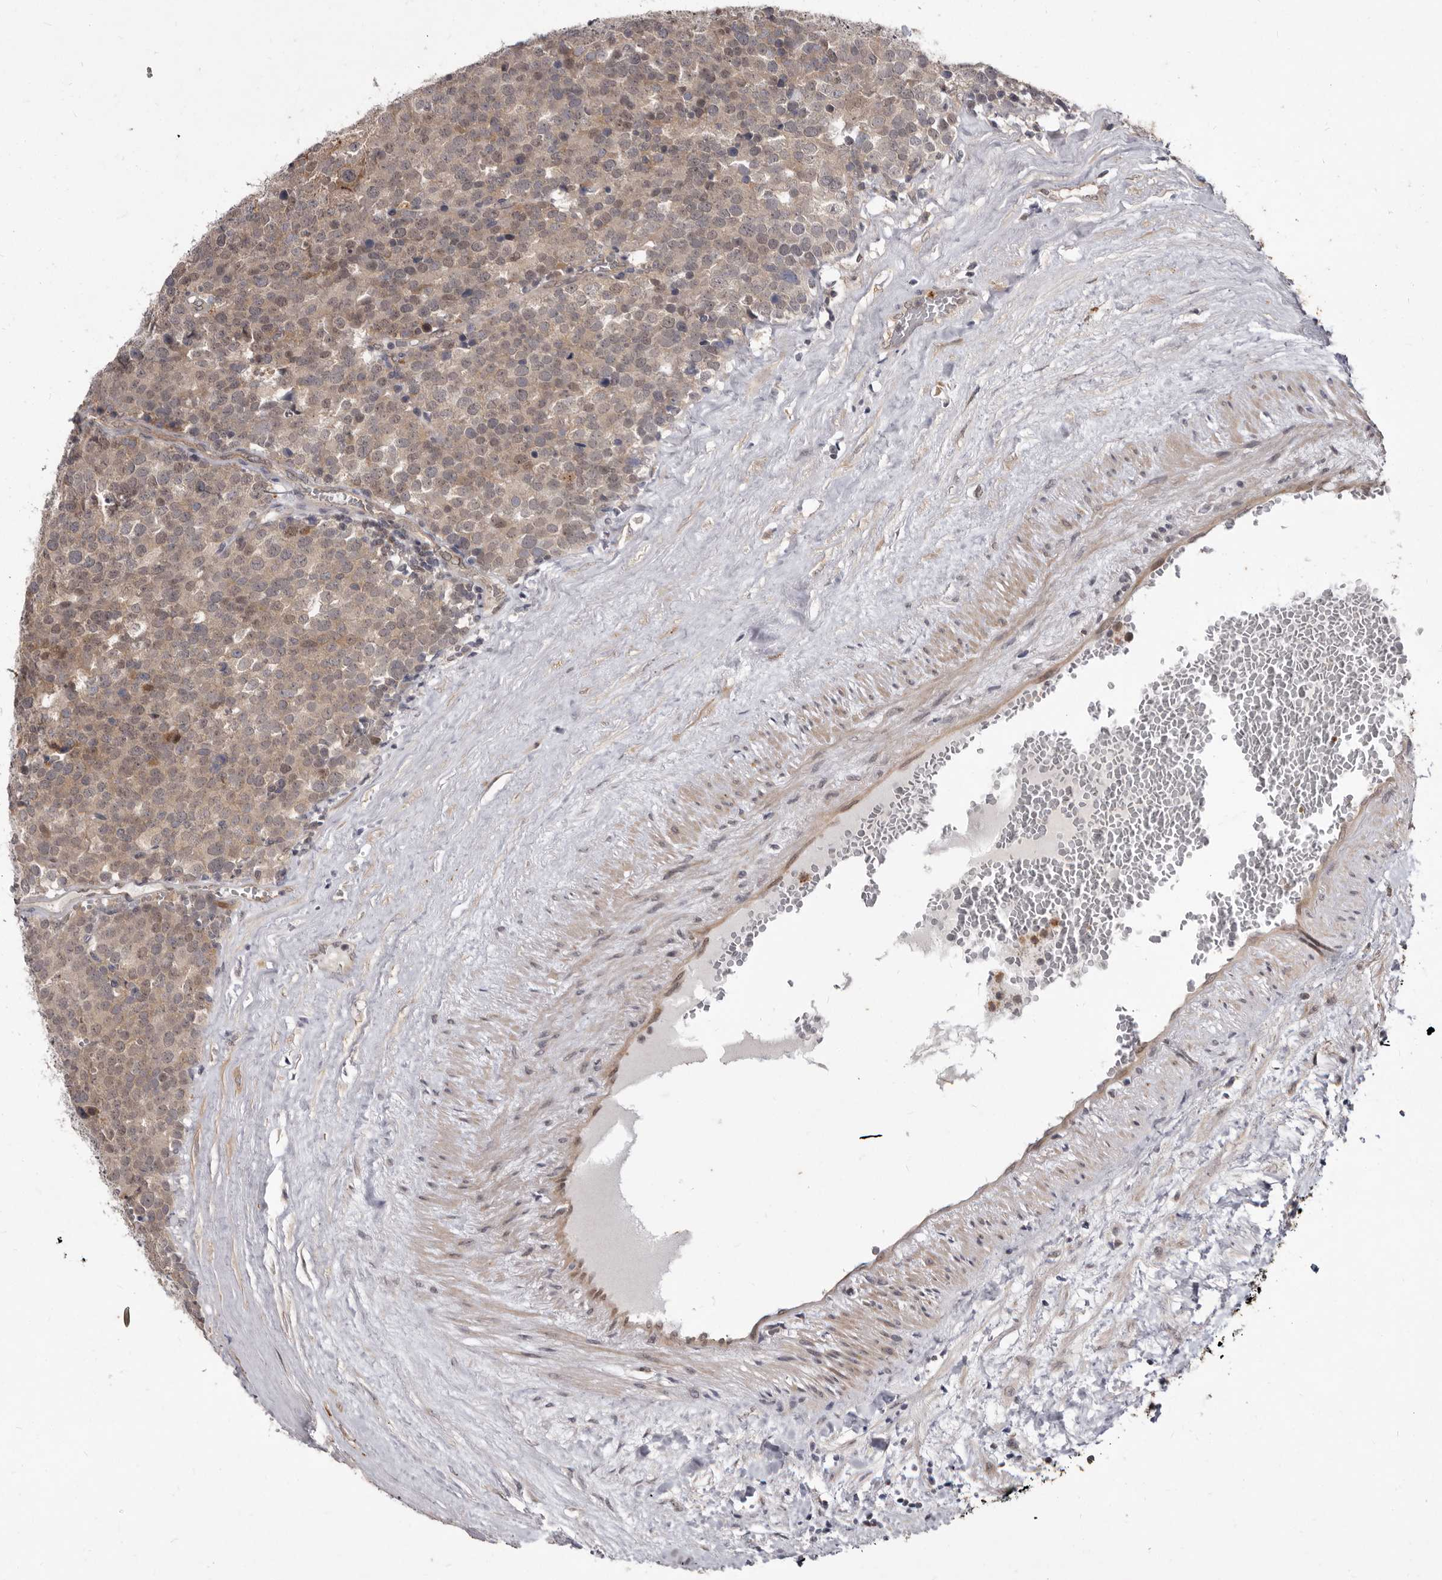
{"staining": {"intensity": "weak", "quantity": ">75%", "location": "cytoplasmic/membranous,nuclear"}, "tissue": "testis cancer", "cell_type": "Tumor cells", "image_type": "cancer", "snomed": [{"axis": "morphology", "description": "Seminoma, NOS"}, {"axis": "topography", "description": "Testis"}], "caption": "Immunohistochemical staining of testis cancer (seminoma) exhibits low levels of weak cytoplasmic/membranous and nuclear protein staining in approximately >75% of tumor cells.", "gene": "ACLY", "patient": {"sex": "male", "age": 71}}